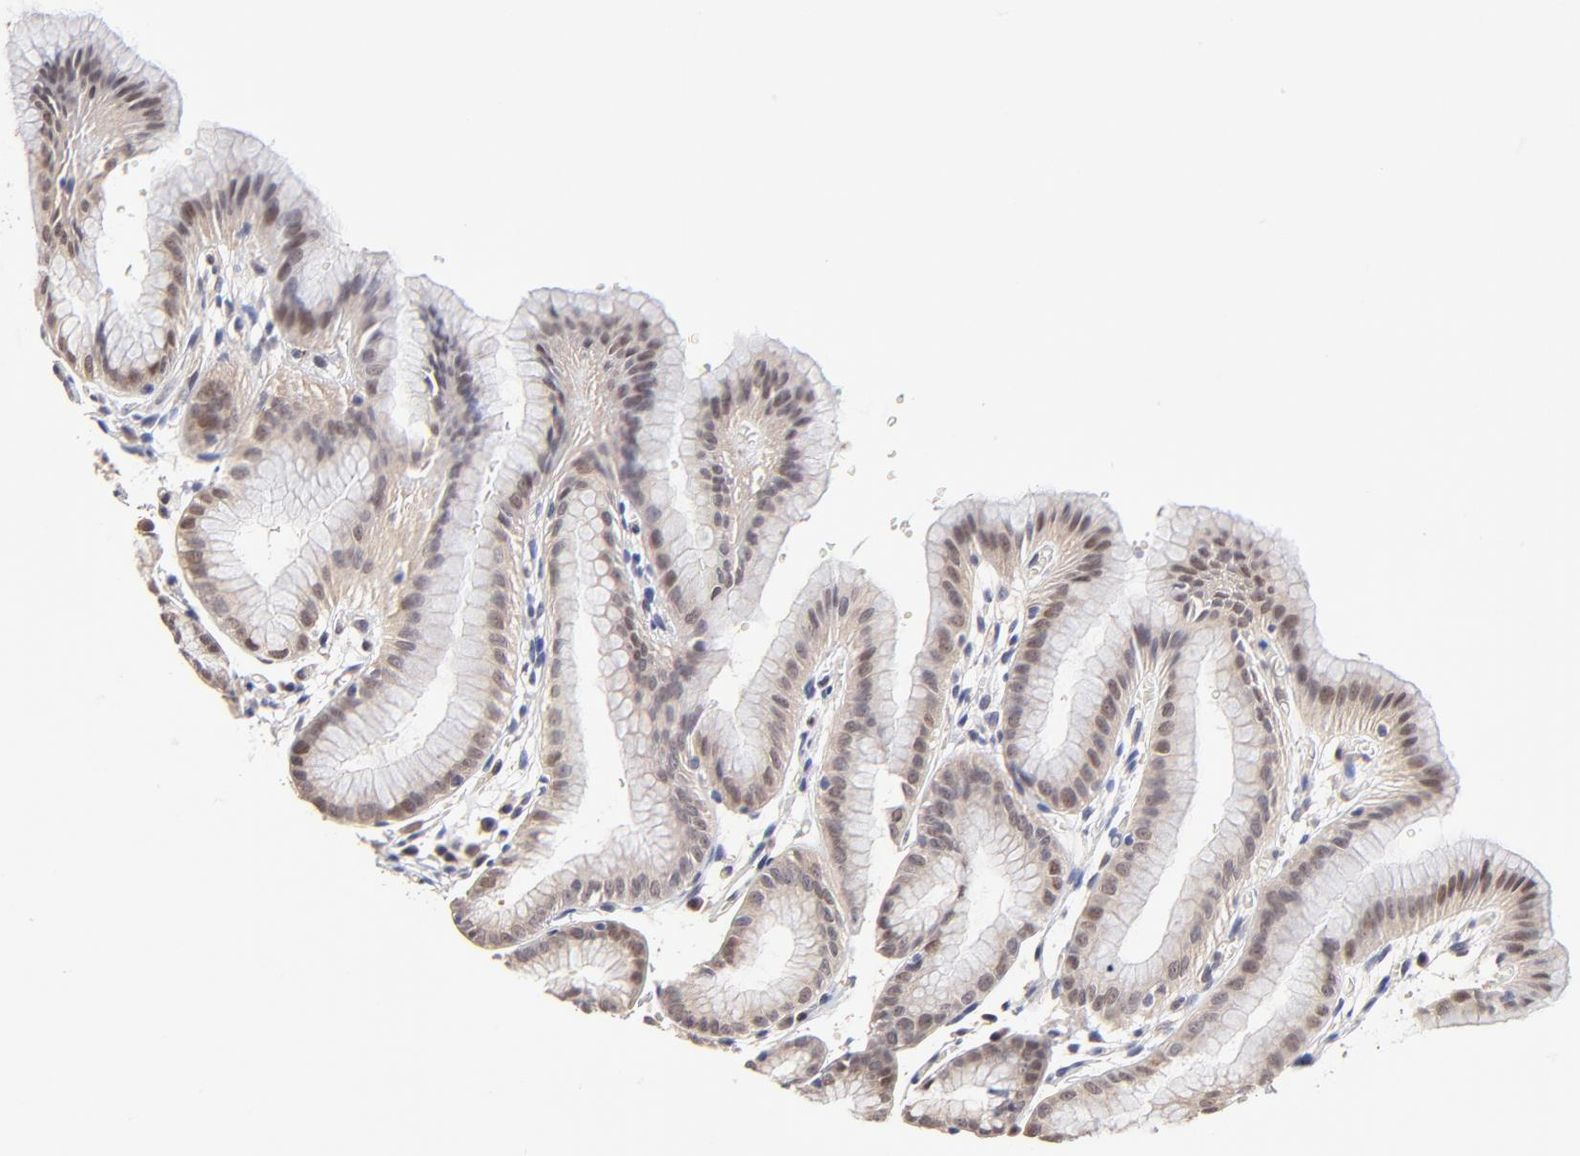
{"staining": {"intensity": "moderate", "quantity": ">75%", "location": "cytoplasmic/membranous"}, "tissue": "stomach", "cell_type": "Glandular cells", "image_type": "normal", "snomed": [{"axis": "morphology", "description": "Normal tissue, NOS"}, {"axis": "topography", "description": "Stomach"}], "caption": "About >75% of glandular cells in normal stomach reveal moderate cytoplasmic/membranous protein expression as visualized by brown immunohistochemical staining.", "gene": "ZNF10", "patient": {"sex": "male", "age": 42}}